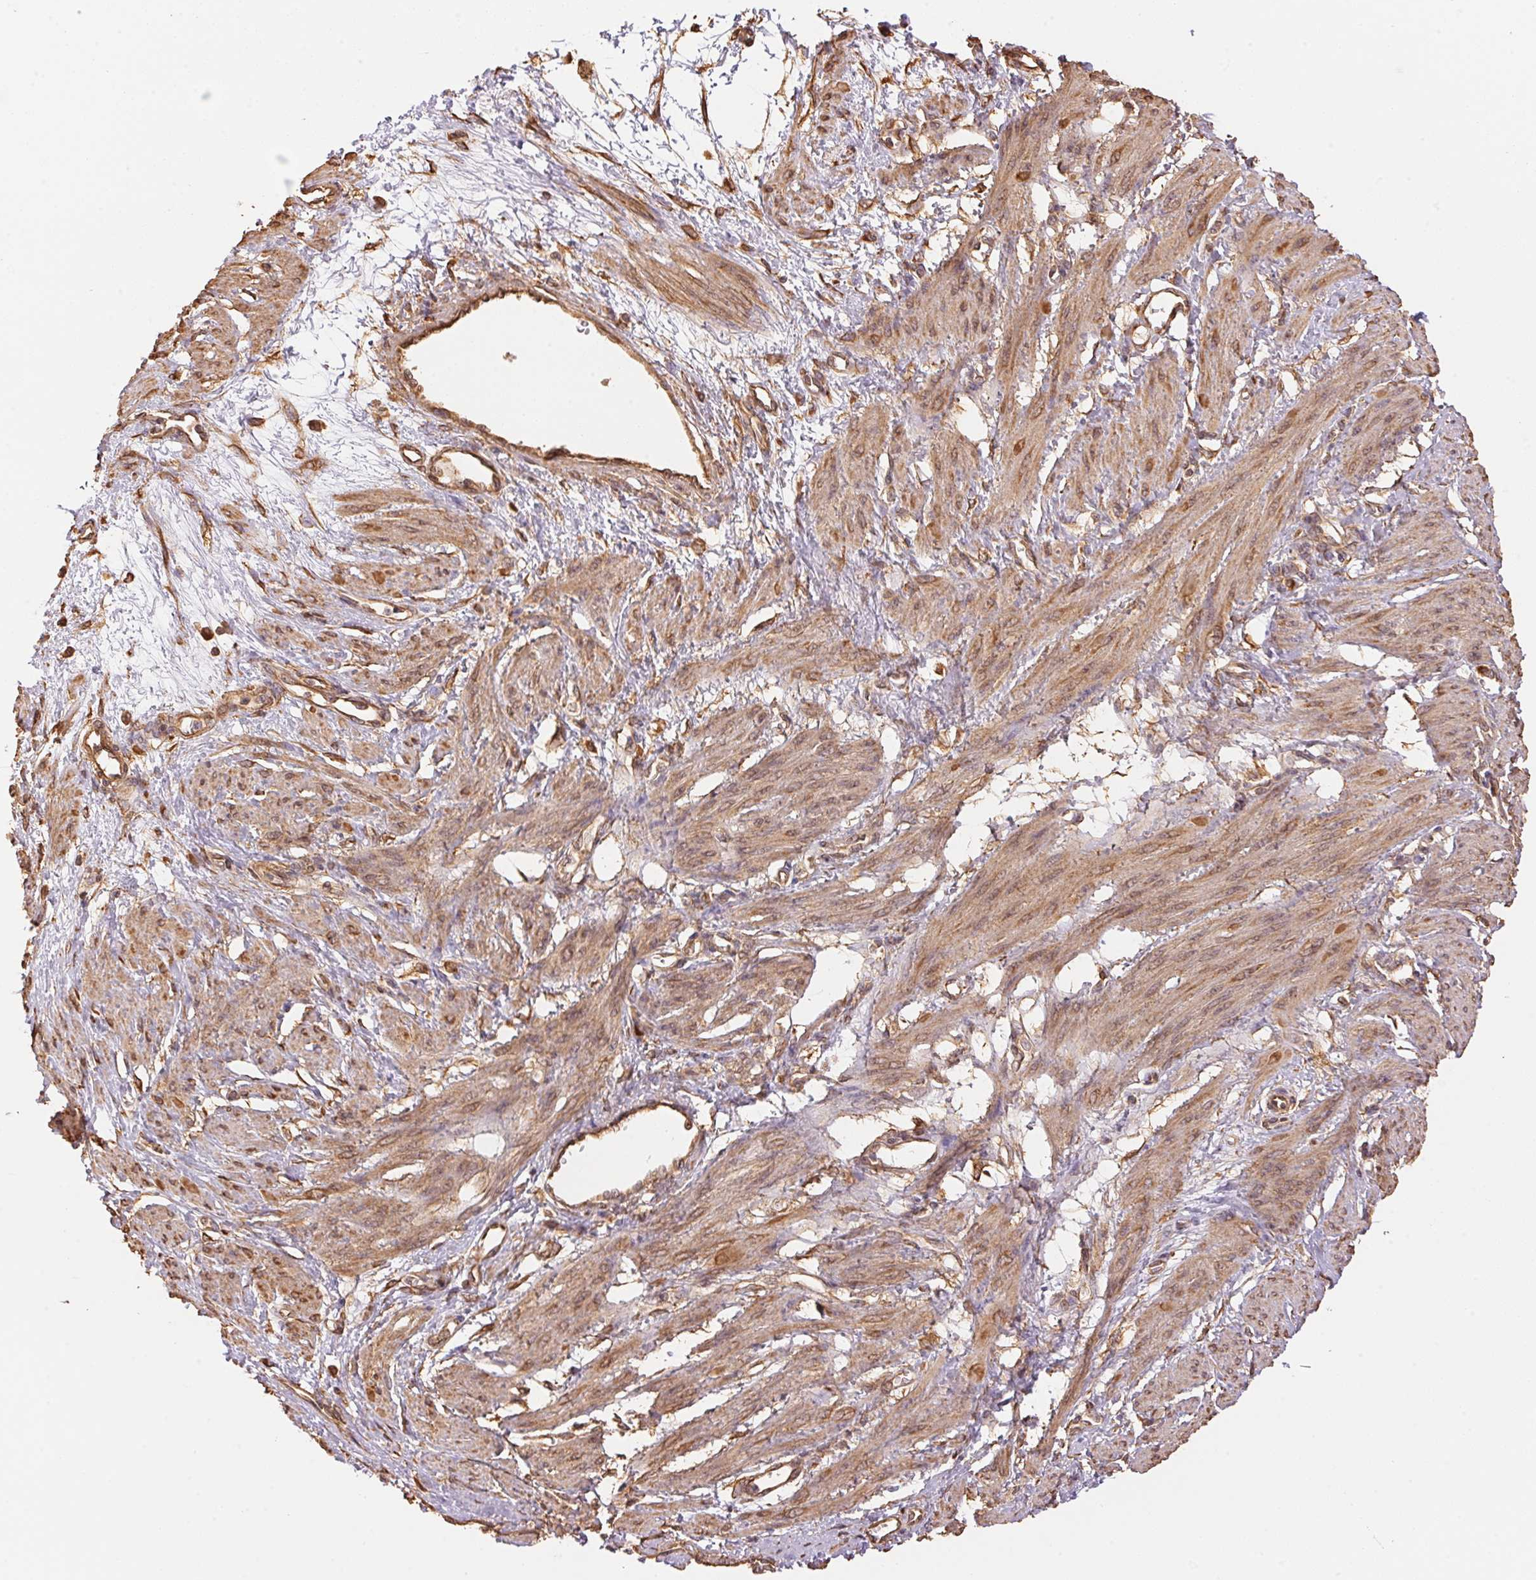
{"staining": {"intensity": "moderate", "quantity": ">75%", "location": "cytoplasmic/membranous"}, "tissue": "smooth muscle", "cell_type": "Smooth muscle cells", "image_type": "normal", "snomed": [{"axis": "morphology", "description": "Normal tissue, NOS"}, {"axis": "topography", "description": "Smooth muscle"}, {"axis": "topography", "description": "Uterus"}], "caption": "Normal smooth muscle demonstrates moderate cytoplasmic/membranous staining in about >75% of smooth muscle cells The staining was performed using DAB (3,3'-diaminobenzidine) to visualize the protein expression in brown, while the nuclei were stained in blue with hematoxylin (Magnification: 20x)..", "gene": "C6orf163", "patient": {"sex": "female", "age": 39}}